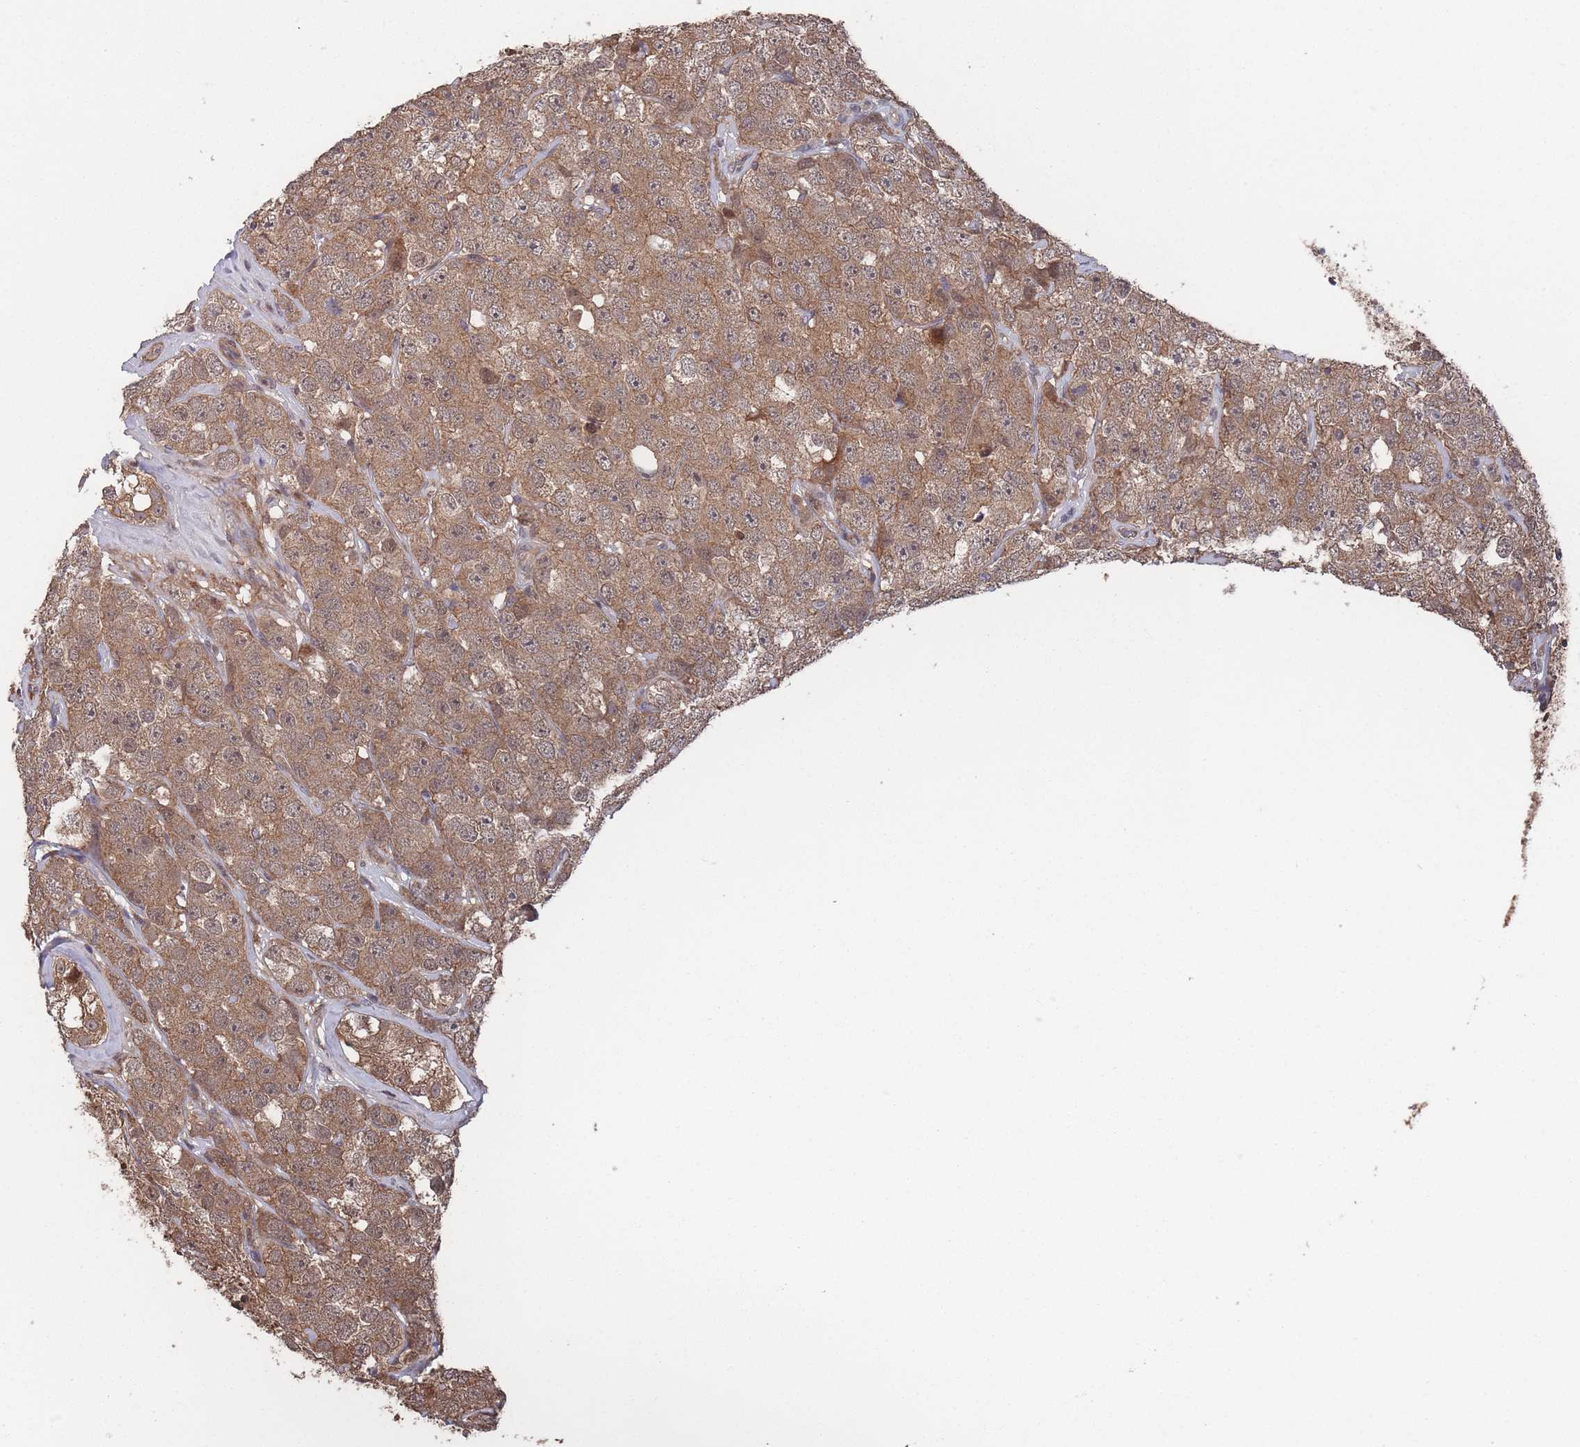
{"staining": {"intensity": "moderate", "quantity": ">75%", "location": "cytoplasmic/membranous"}, "tissue": "testis cancer", "cell_type": "Tumor cells", "image_type": "cancer", "snomed": [{"axis": "morphology", "description": "Seminoma, NOS"}, {"axis": "topography", "description": "Testis"}], "caption": "Testis cancer (seminoma) tissue reveals moderate cytoplasmic/membranous staining in about >75% of tumor cells (DAB (3,3'-diaminobenzidine) IHC with brightfield microscopy, high magnification).", "gene": "SF3B1", "patient": {"sex": "male", "age": 28}}